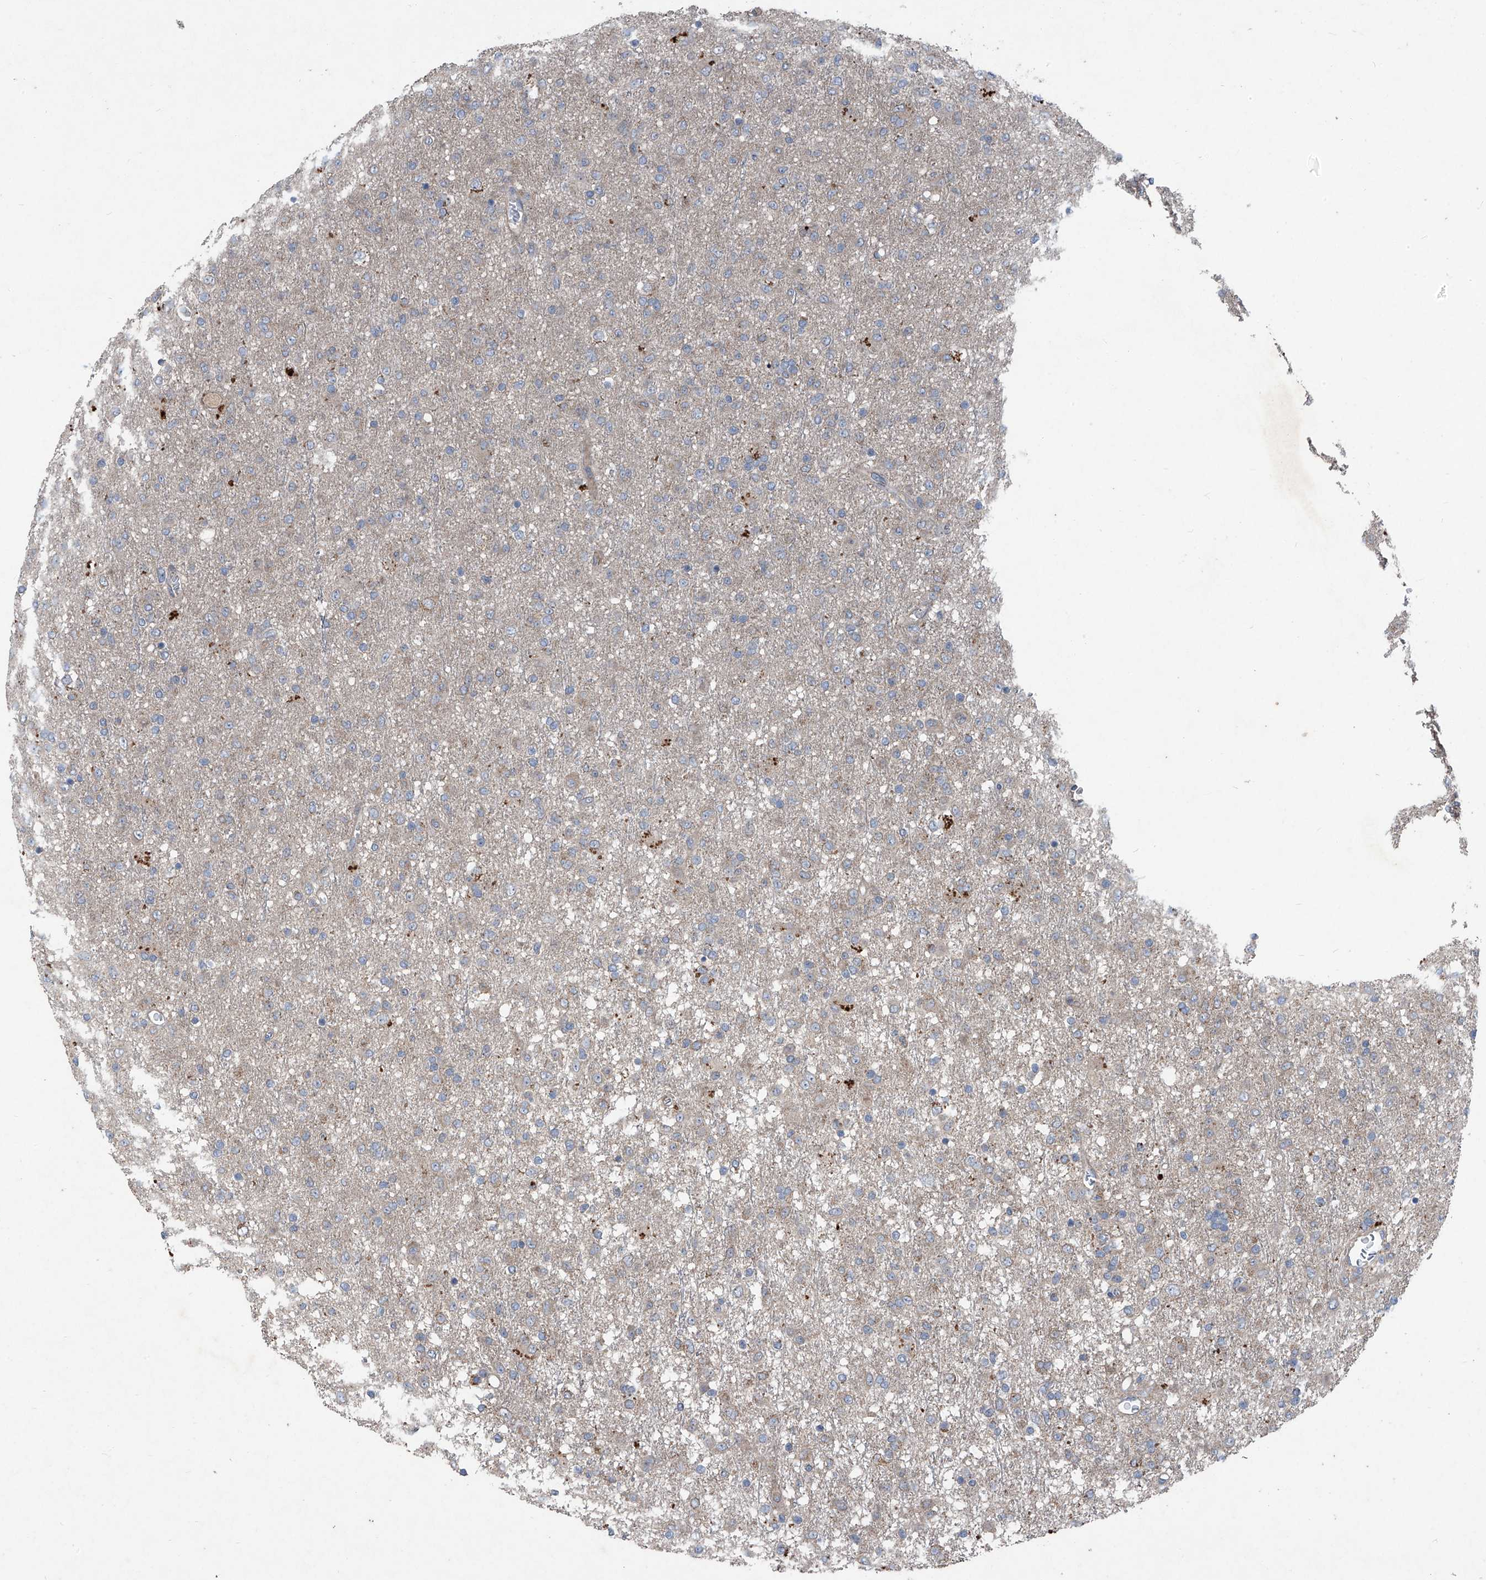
{"staining": {"intensity": "negative", "quantity": "none", "location": "none"}, "tissue": "glioma", "cell_type": "Tumor cells", "image_type": "cancer", "snomed": [{"axis": "morphology", "description": "Glioma, malignant, Low grade"}, {"axis": "topography", "description": "Brain"}], "caption": "DAB (3,3'-diaminobenzidine) immunohistochemical staining of malignant glioma (low-grade) demonstrates no significant positivity in tumor cells.", "gene": "FOXRED2", "patient": {"sex": "male", "age": 65}}